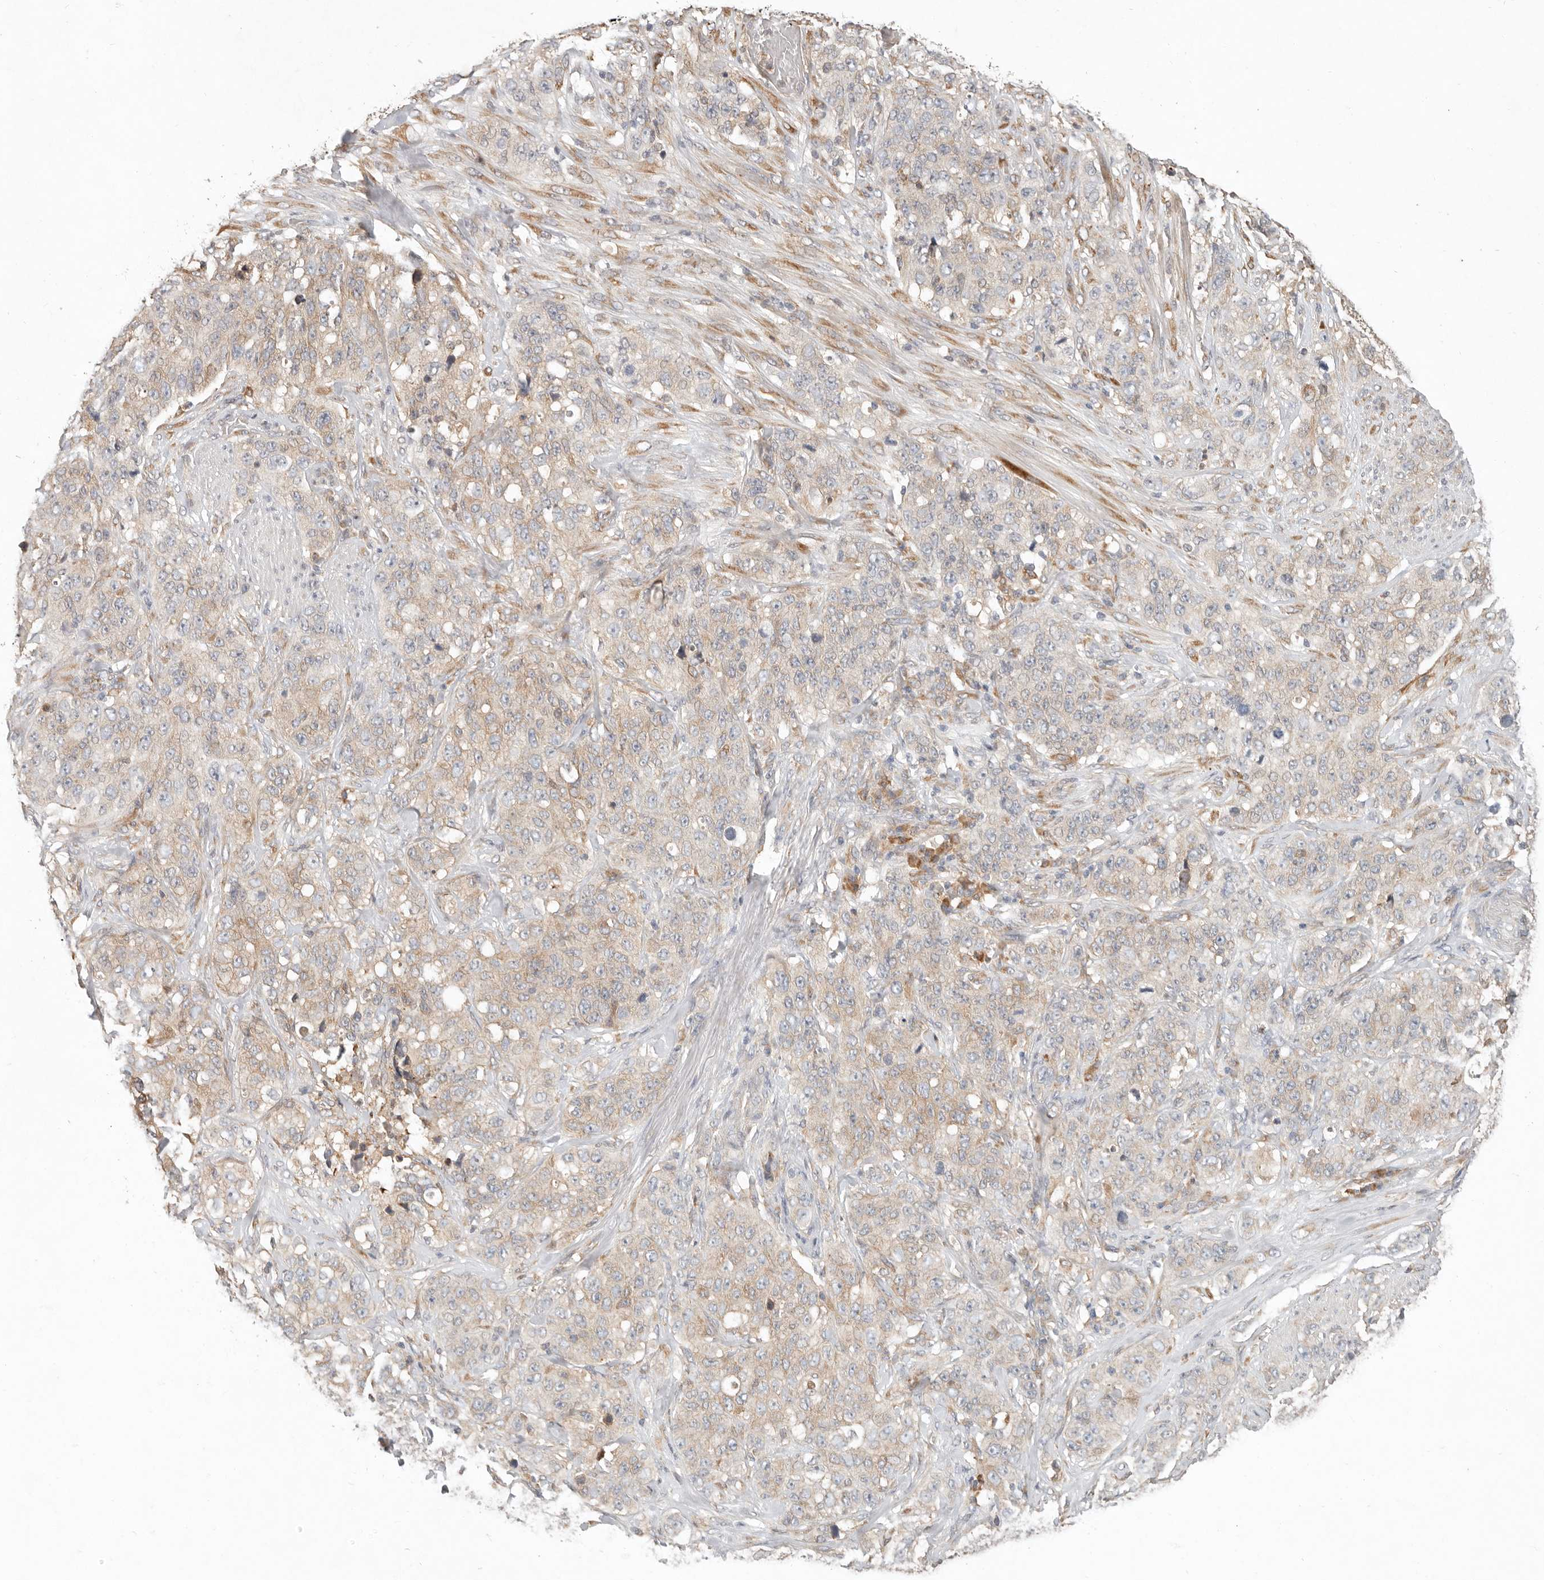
{"staining": {"intensity": "weak", "quantity": ">75%", "location": "cytoplasmic/membranous"}, "tissue": "stomach cancer", "cell_type": "Tumor cells", "image_type": "cancer", "snomed": [{"axis": "morphology", "description": "Adenocarcinoma, NOS"}, {"axis": "topography", "description": "Stomach"}], "caption": "DAB immunohistochemical staining of human stomach adenocarcinoma demonstrates weak cytoplasmic/membranous protein positivity in about >75% of tumor cells.", "gene": "ARHGEF10L", "patient": {"sex": "male", "age": 48}}